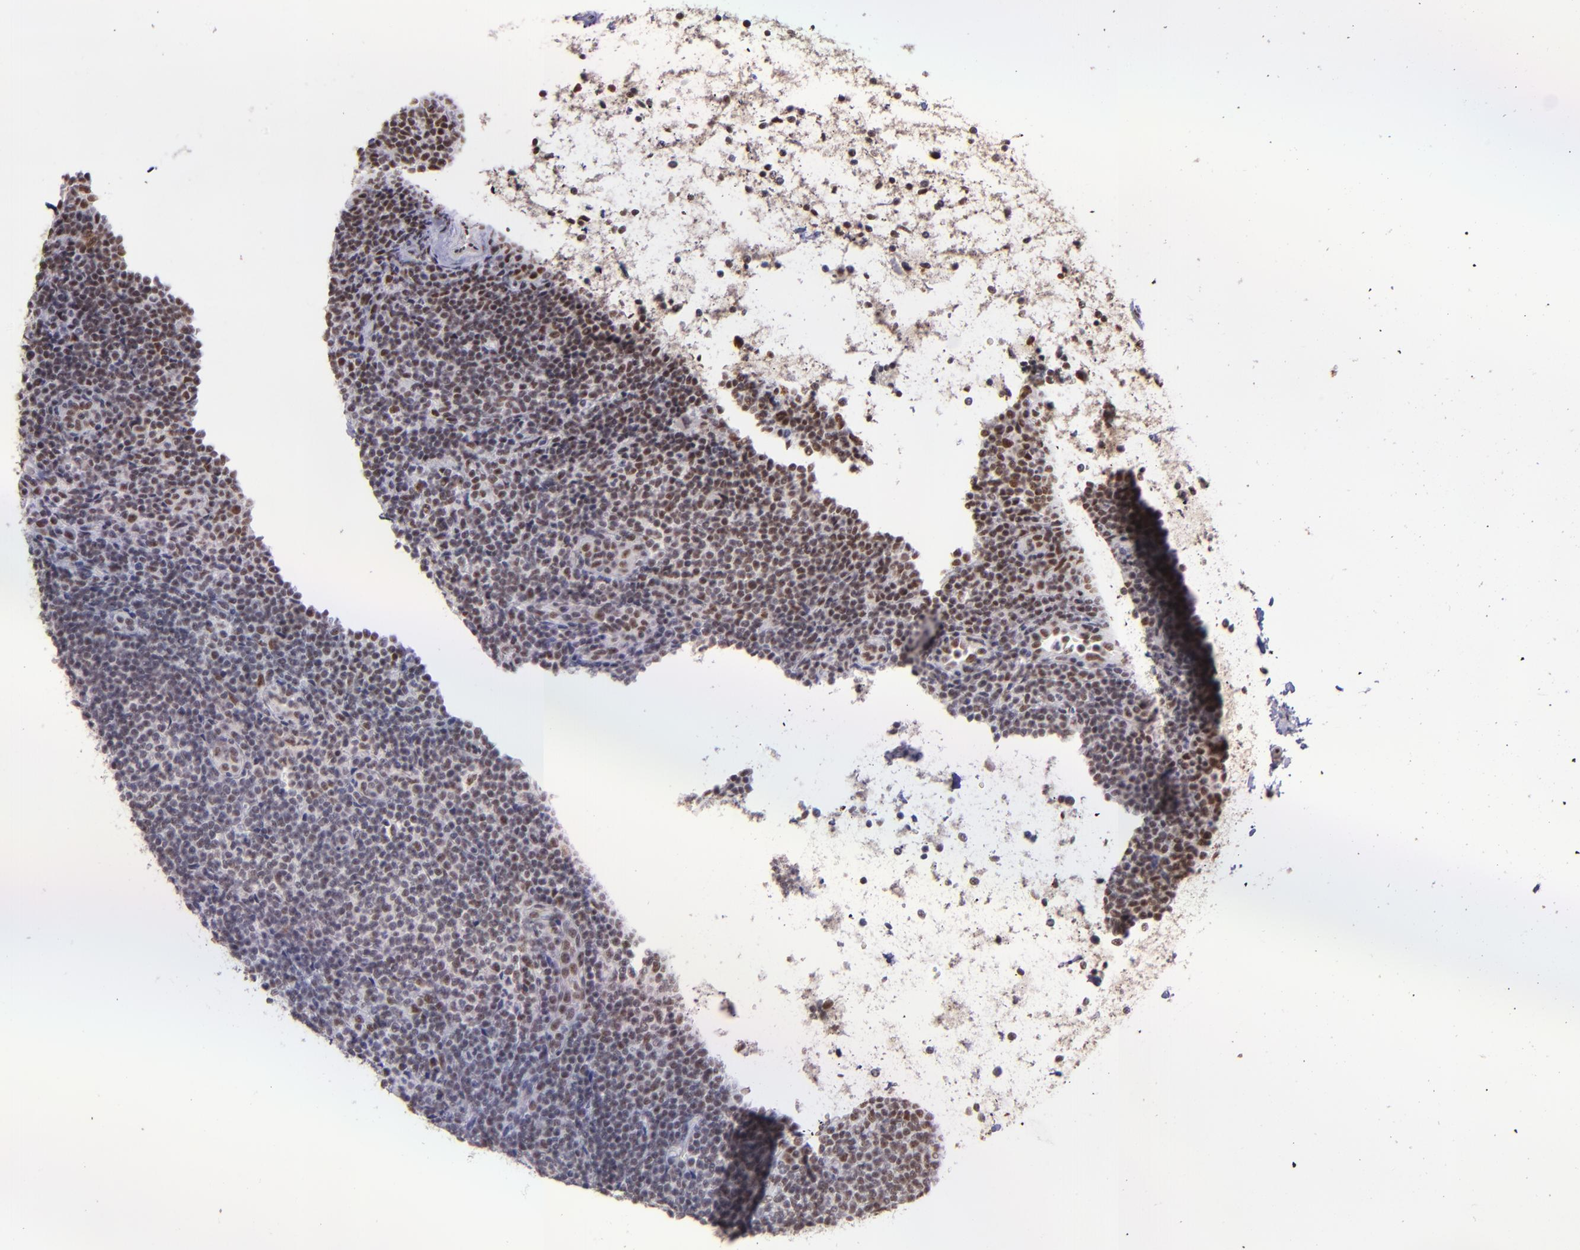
{"staining": {"intensity": "weak", "quantity": "<25%", "location": "nuclear"}, "tissue": "lymphoma", "cell_type": "Tumor cells", "image_type": "cancer", "snomed": [{"axis": "morphology", "description": "Malignant lymphoma, non-Hodgkin's type, Low grade"}, {"axis": "topography", "description": "Lymph node"}], "caption": "Immunohistochemistry (IHC) of low-grade malignant lymphoma, non-Hodgkin's type shows no staining in tumor cells. (Brightfield microscopy of DAB immunohistochemistry at high magnification).", "gene": "PQBP1", "patient": {"sex": "female", "age": 76}}